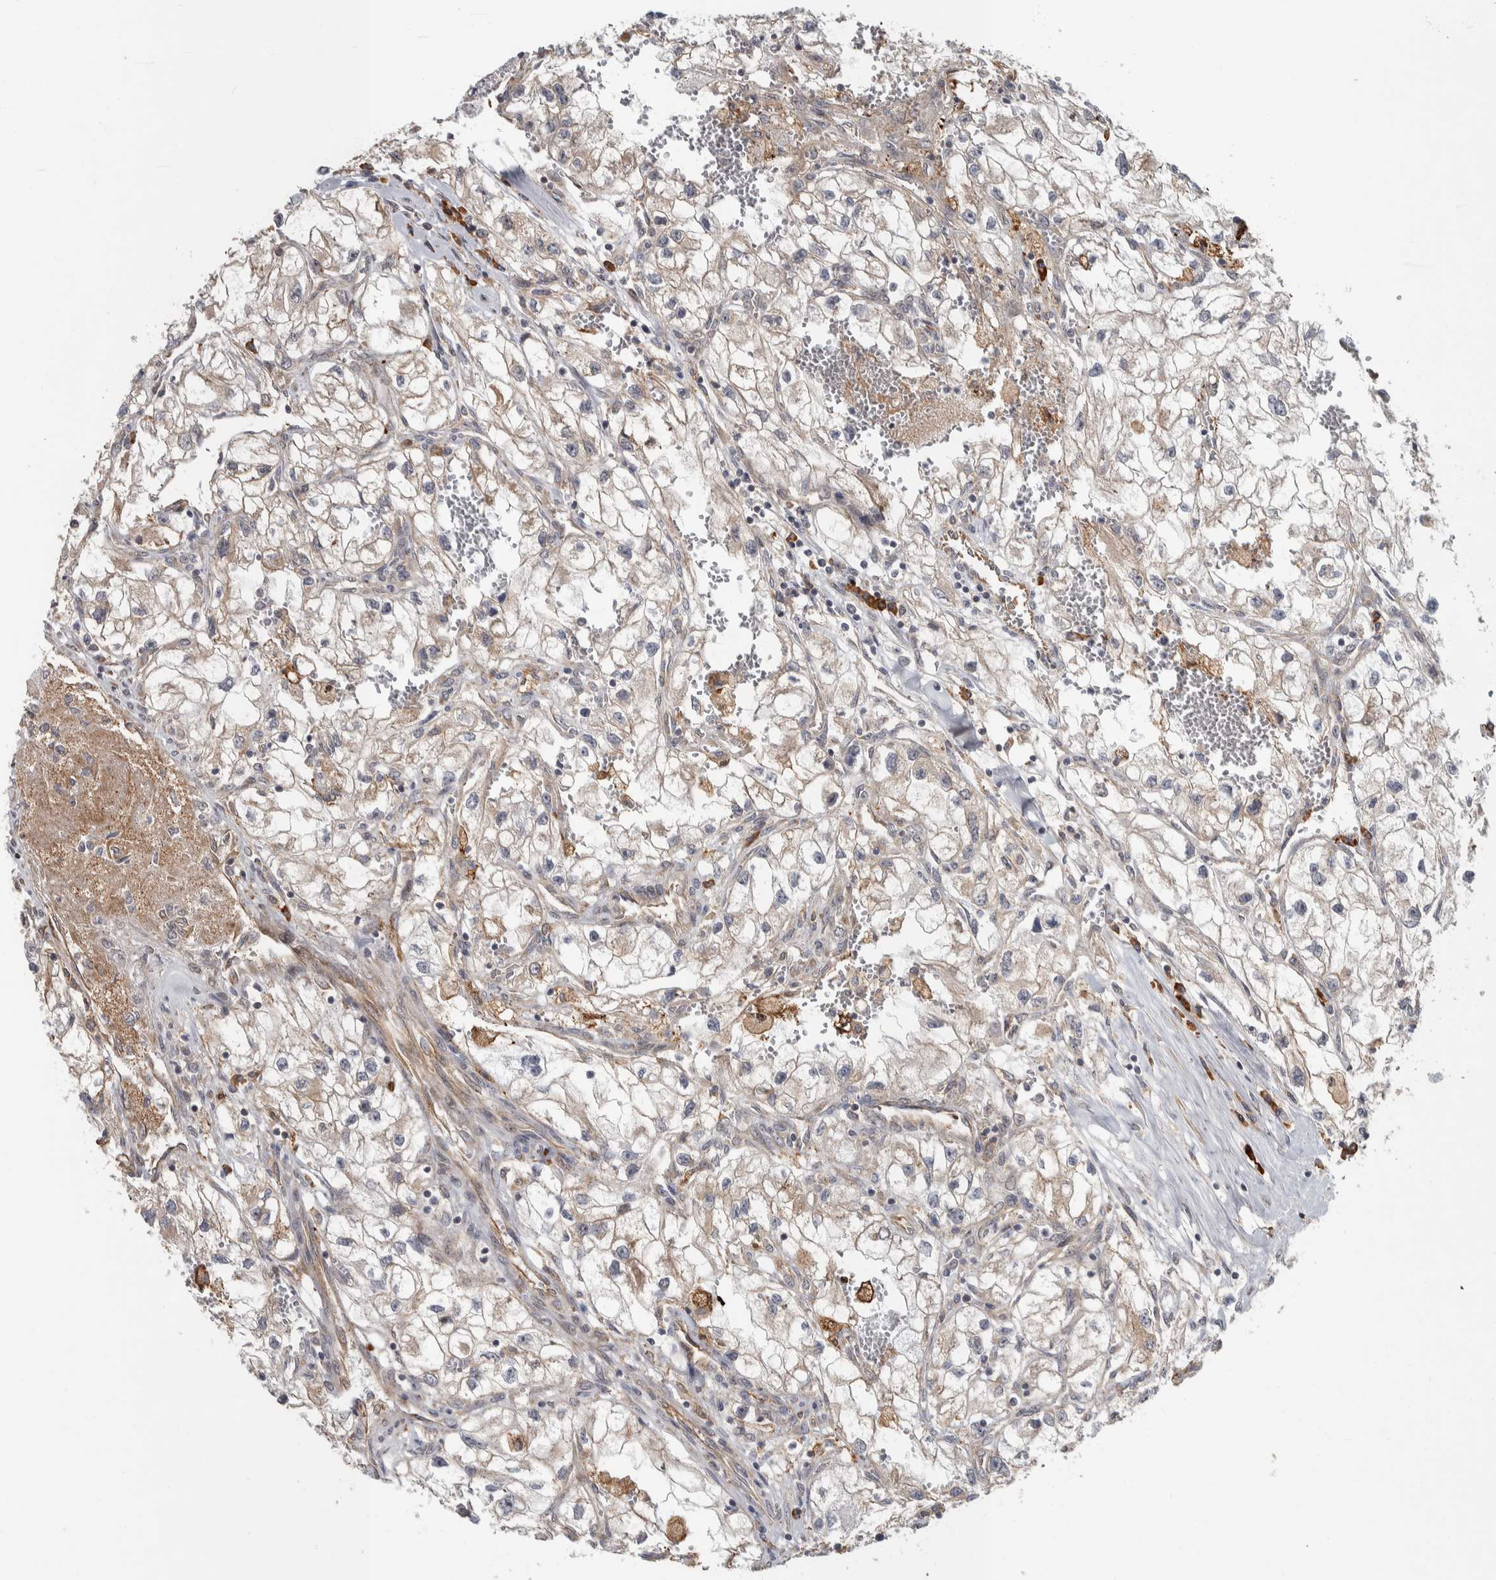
{"staining": {"intensity": "weak", "quantity": "<25%", "location": "cytoplasmic/membranous"}, "tissue": "renal cancer", "cell_type": "Tumor cells", "image_type": "cancer", "snomed": [{"axis": "morphology", "description": "Adenocarcinoma, NOS"}, {"axis": "topography", "description": "Kidney"}], "caption": "Immunohistochemistry image of human renal cancer (adenocarcinoma) stained for a protein (brown), which shows no staining in tumor cells.", "gene": "TBC1D31", "patient": {"sex": "female", "age": 70}}